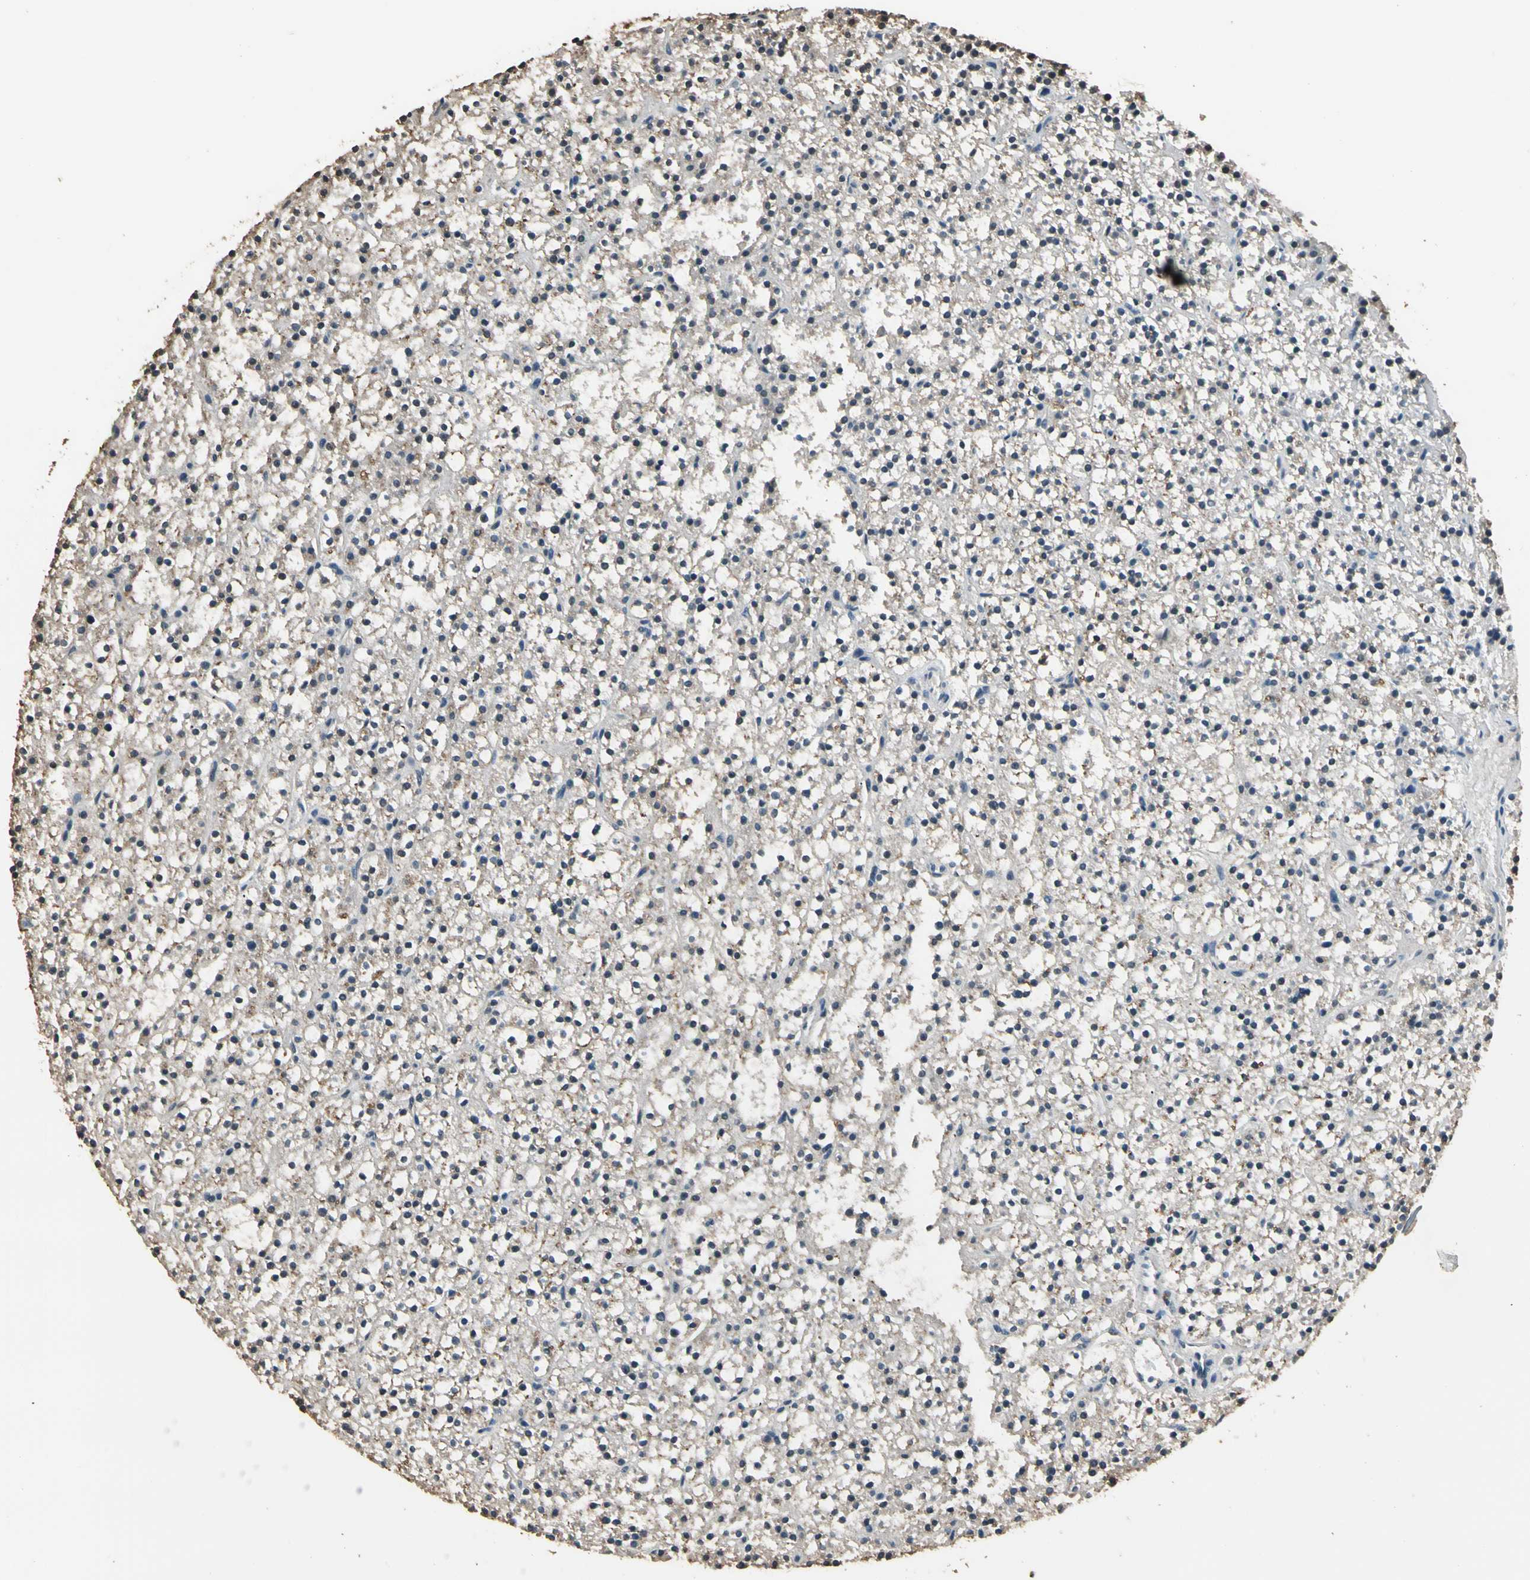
{"staining": {"intensity": "weak", "quantity": "<25%", "location": "cytoplasmic/membranous,nuclear"}, "tissue": "parathyroid gland", "cell_type": "Glandular cells", "image_type": "normal", "snomed": [{"axis": "morphology", "description": "Normal tissue, NOS"}, {"axis": "topography", "description": "Parathyroid gland"}], "caption": "IHC image of normal parathyroid gland: human parathyroid gland stained with DAB displays no significant protein expression in glandular cells.", "gene": "MAP3K7", "patient": {"sex": "female", "age": 74}}